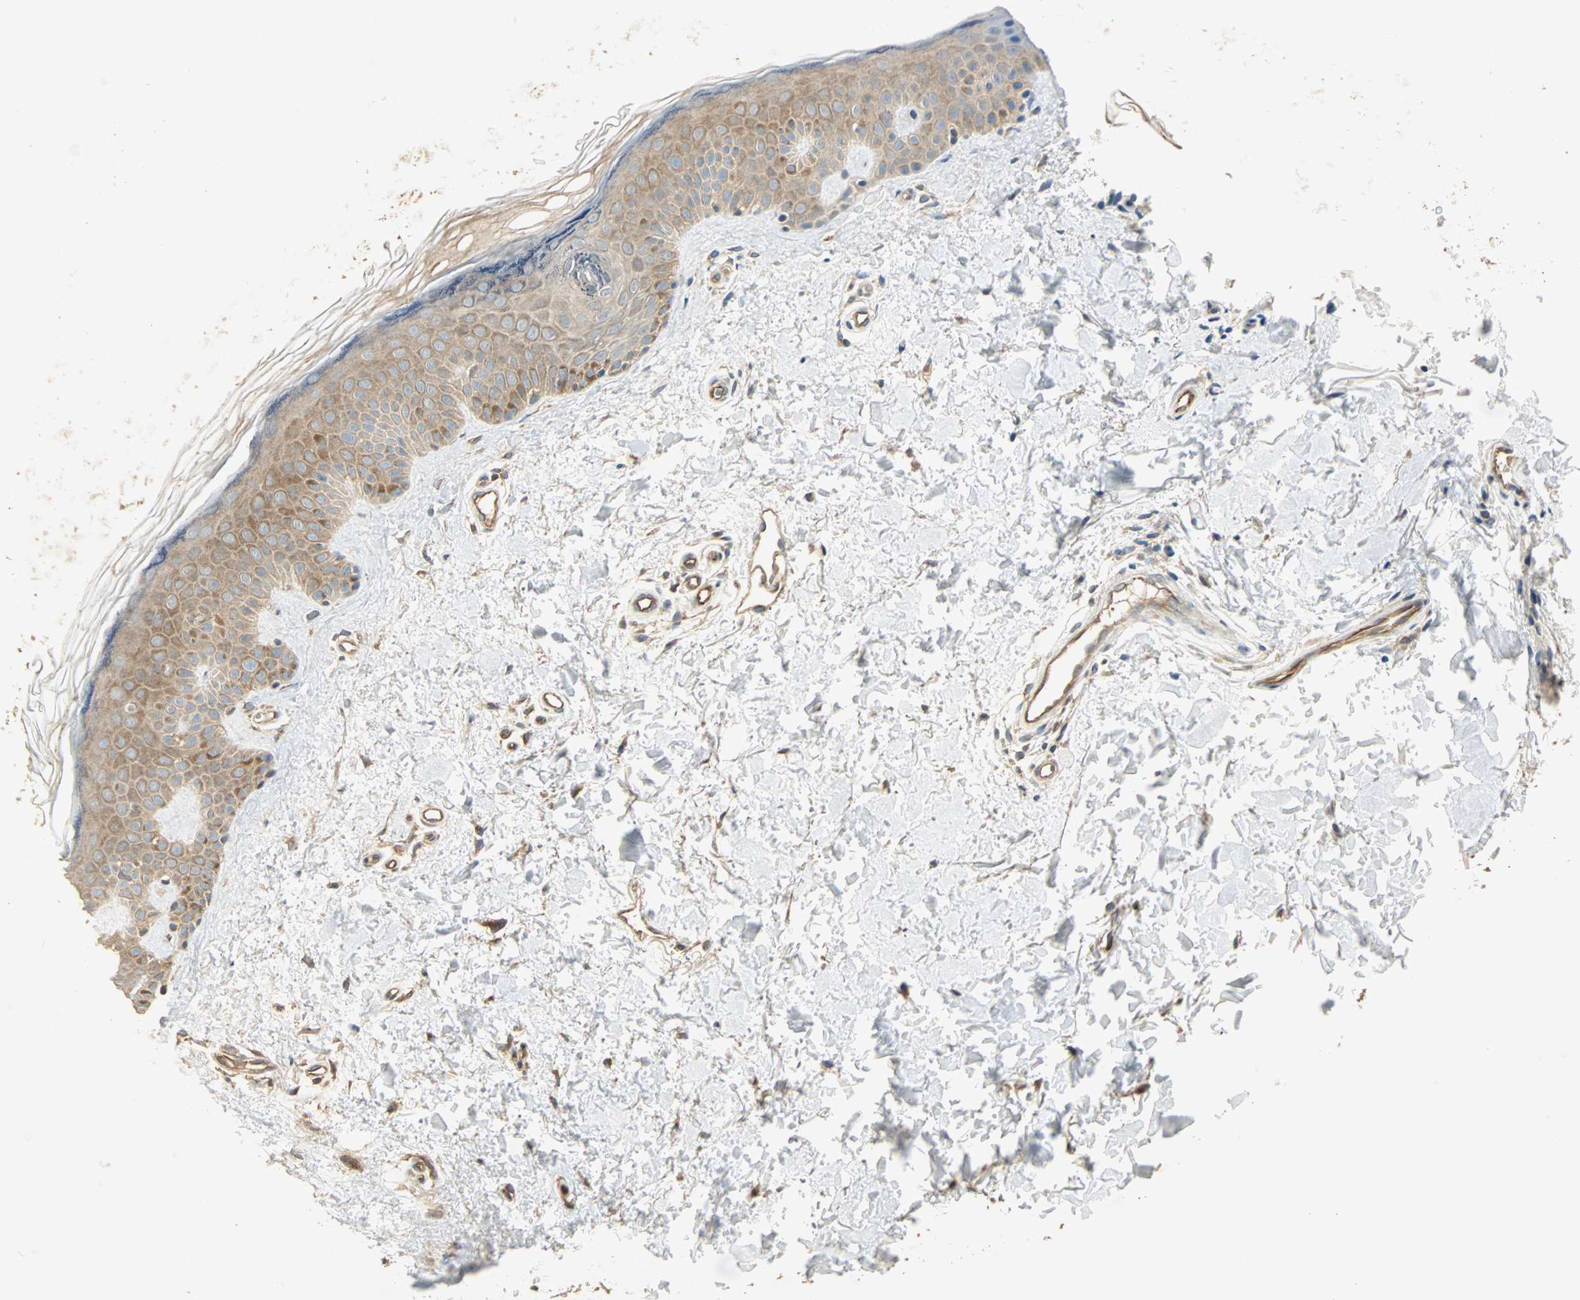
{"staining": {"intensity": "moderate", "quantity": ">75%", "location": "cytoplasmic/membranous"}, "tissue": "skin", "cell_type": "Fibroblasts", "image_type": "normal", "snomed": [{"axis": "morphology", "description": "Normal tissue, NOS"}, {"axis": "topography", "description": "Skin"}], "caption": "Moderate cytoplasmic/membranous staining is present in about >75% of fibroblasts in normal skin. Nuclei are stained in blue.", "gene": "GALK1", "patient": {"sex": "male", "age": 67}}